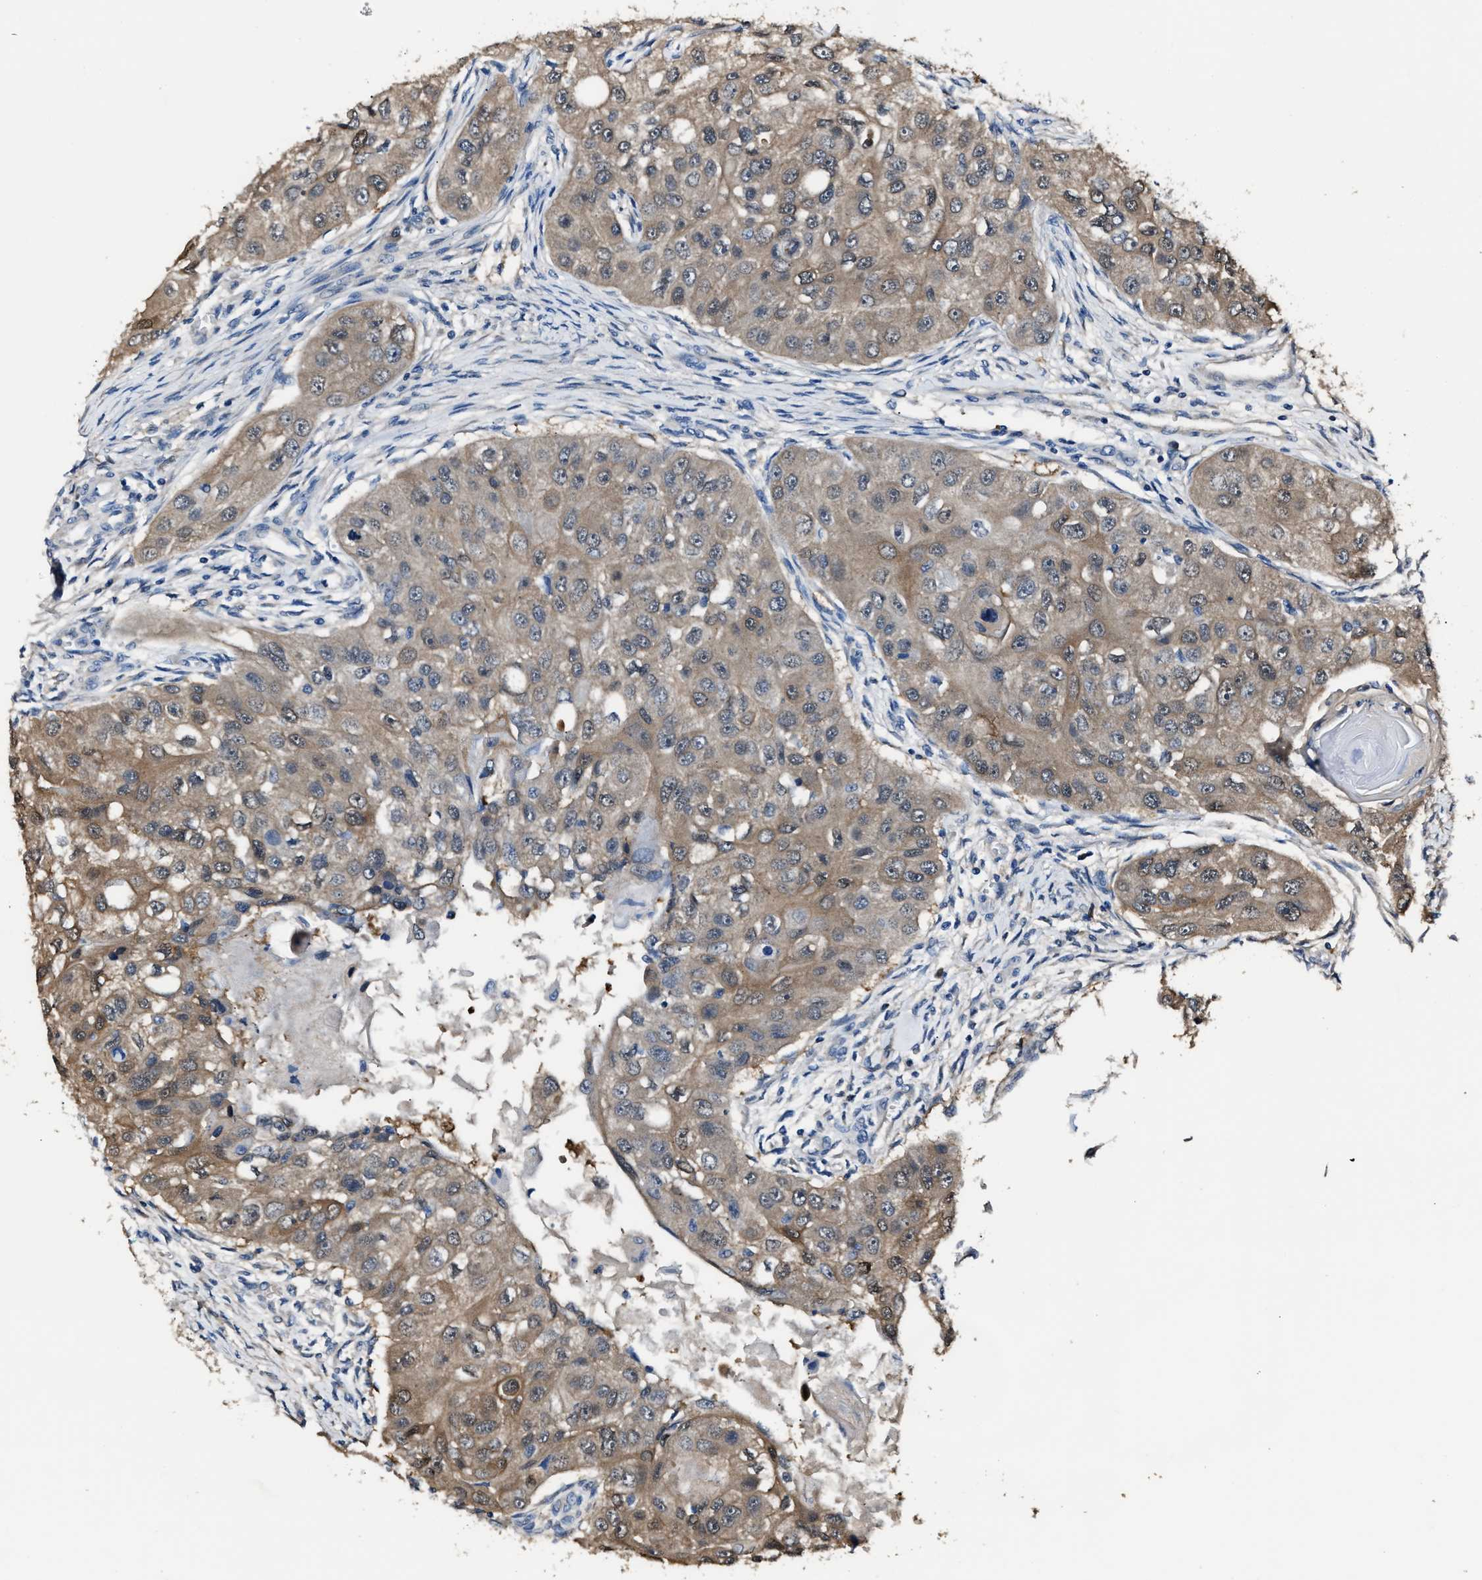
{"staining": {"intensity": "weak", "quantity": ">75%", "location": "cytoplasmic/membranous"}, "tissue": "head and neck cancer", "cell_type": "Tumor cells", "image_type": "cancer", "snomed": [{"axis": "morphology", "description": "Normal tissue, NOS"}, {"axis": "morphology", "description": "Squamous cell carcinoma, NOS"}, {"axis": "topography", "description": "Skeletal muscle"}, {"axis": "topography", "description": "Head-Neck"}], "caption": "Immunohistochemical staining of human squamous cell carcinoma (head and neck) demonstrates weak cytoplasmic/membranous protein positivity in approximately >75% of tumor cells.", "gene": "GSTP1", "patient": {"sex": "male", "age": 51}}